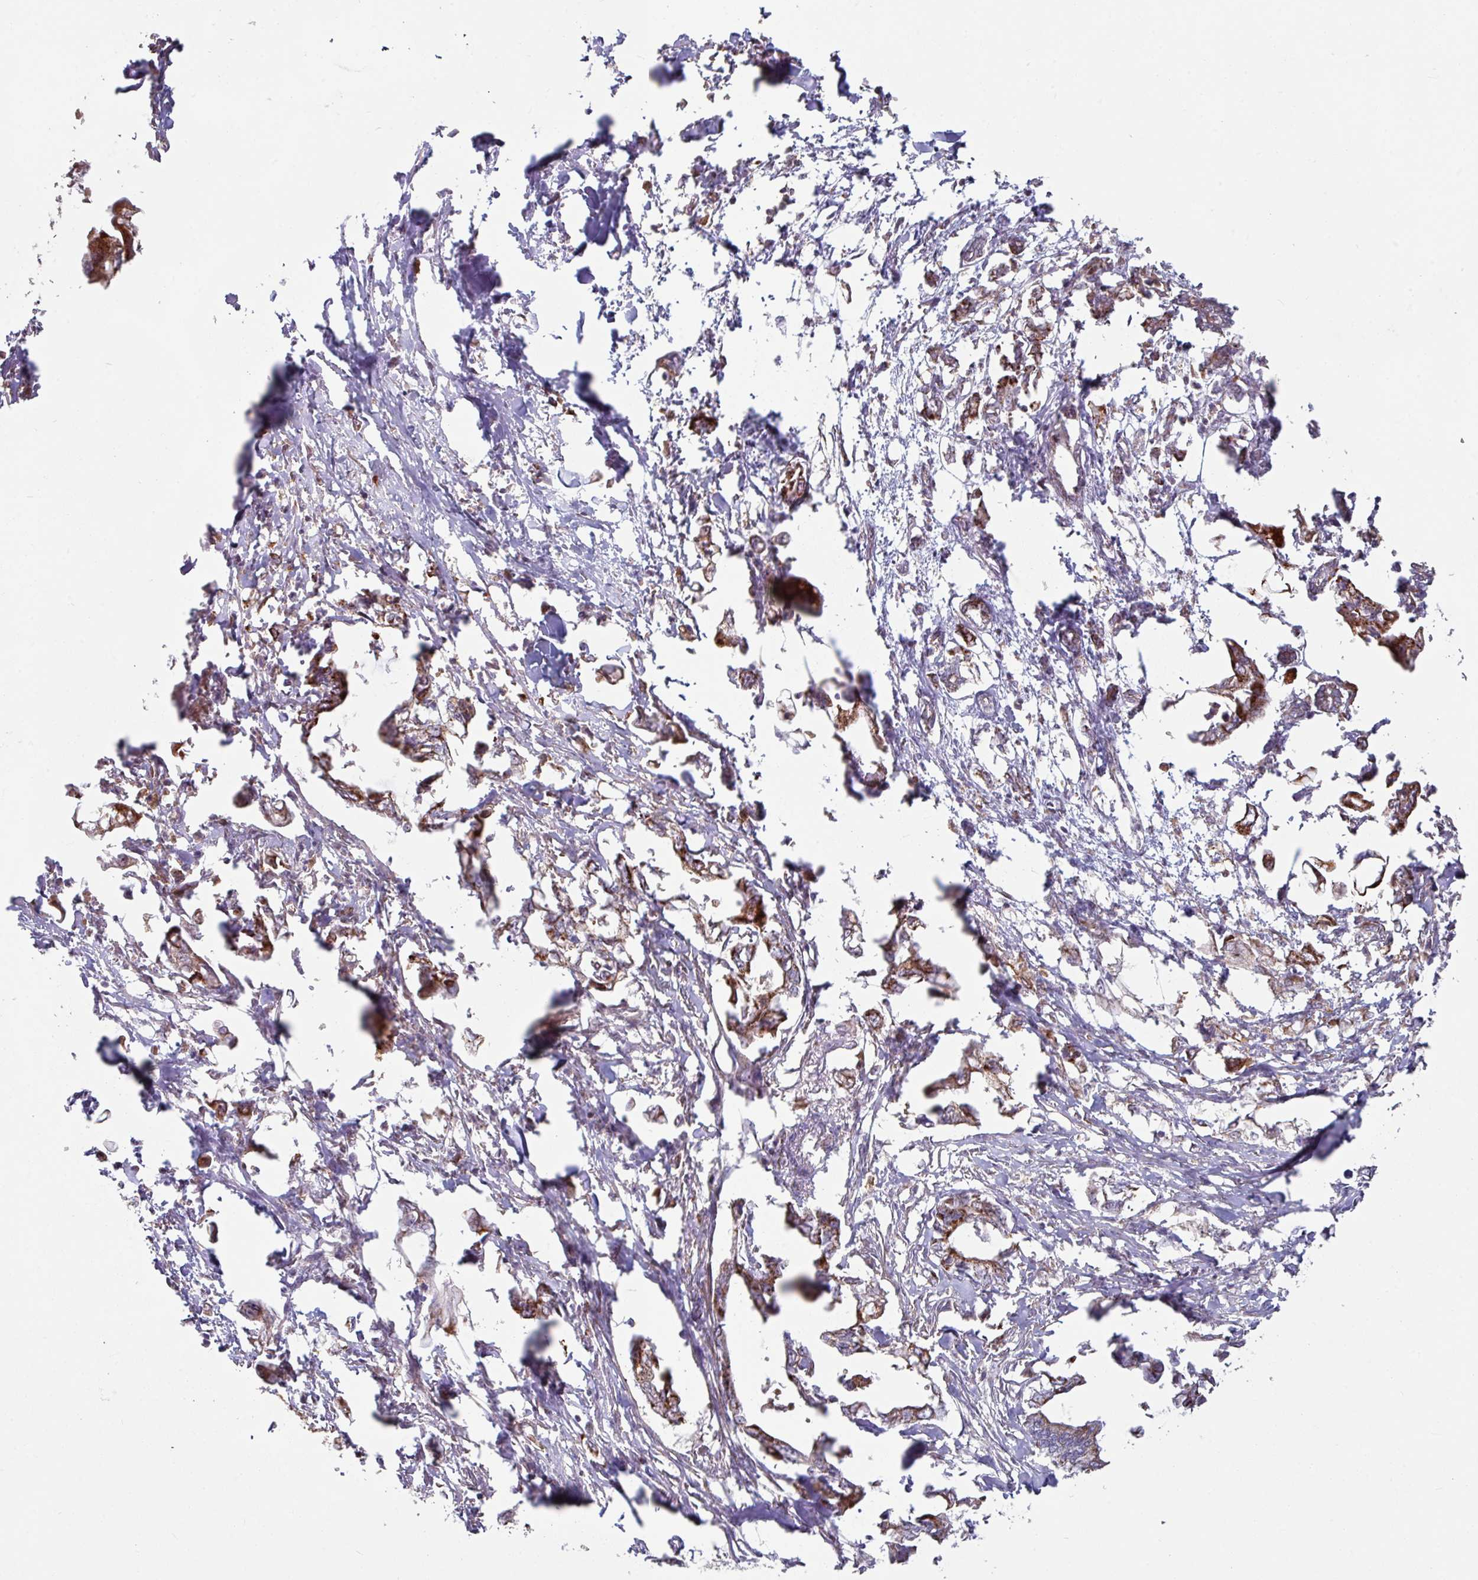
{"staining": {"intensity": "strong", "quantity": ">75%", "location": "cytoplasmic/membranous"}, "tissue": "pancreatic cancer", "cell_type": "Tumor cells", "image_type": "cancer", "snomed": [{"axis": "morphology", "description": "Adenocarcinoma, NOS"}, {"axis": "topography", "description": "Pancreas"}], "caption": "Pancreatic cancer stained for a protein (brown) displays strong cytoplasmic/membranous positive staining in approximately >75% of tumor cells.", "gene": "OR2D3", "patient": {"sex": "male", "age": 61}}